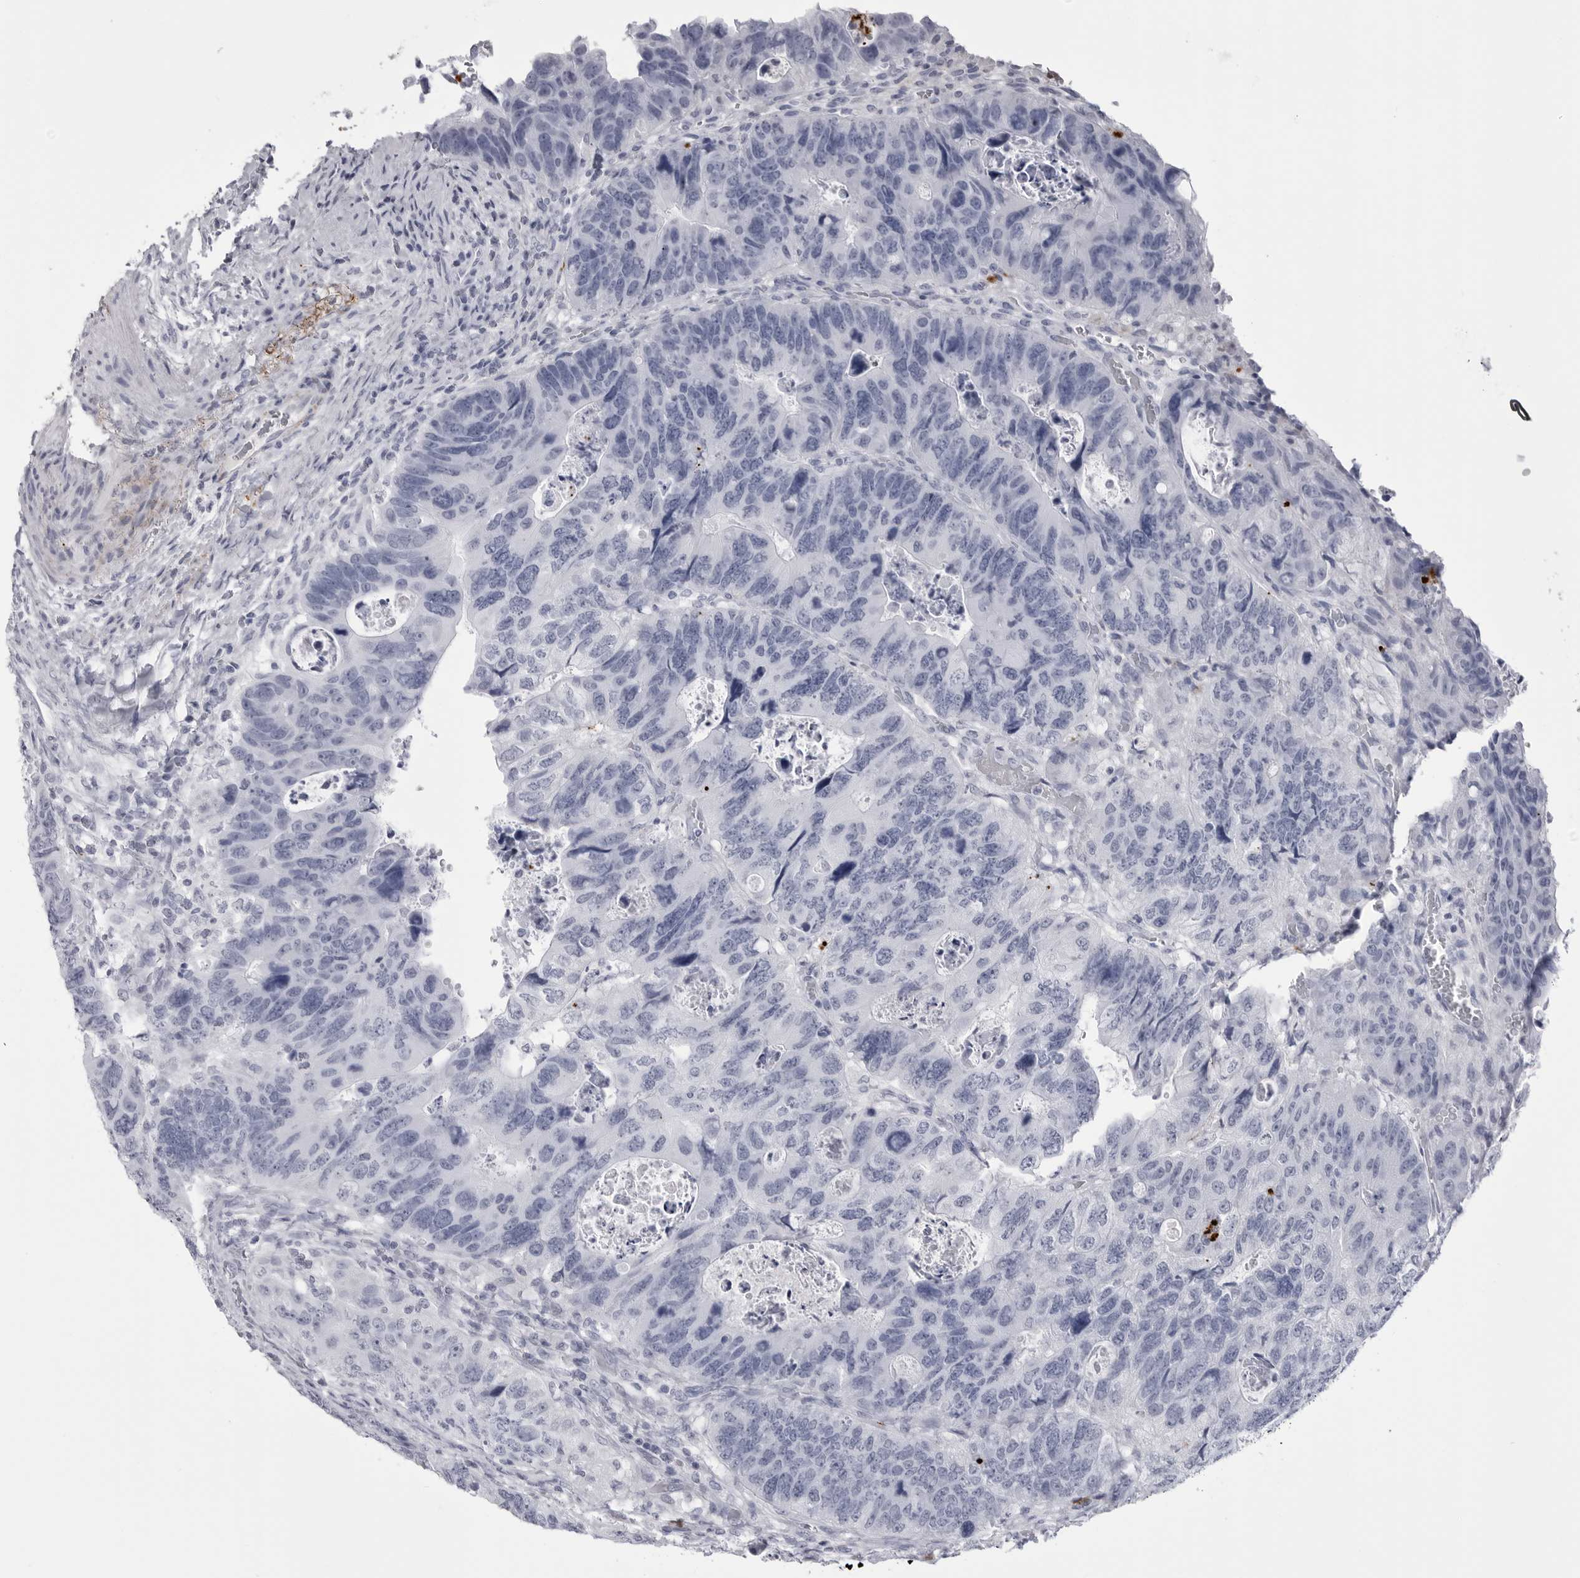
{"staining": {"intensity": "negative", "quantity": "none", "location": "none"}, "tissue": "colorectal cancer", "cell_type": "Tumor cells", "image_type": "cancer", "snomed": [{"axis": "morphology", "description": "Adenocarcinoma, NOS"}, {"axis": "topography", "description": "Rectum"}], "caption": "The micrograph demonstrates no significant expression in tumor cells of colorectal cancer (adenocarcinoma).", "gene": "COL26A1", "patient": {"sex": "male", "age": 59}}